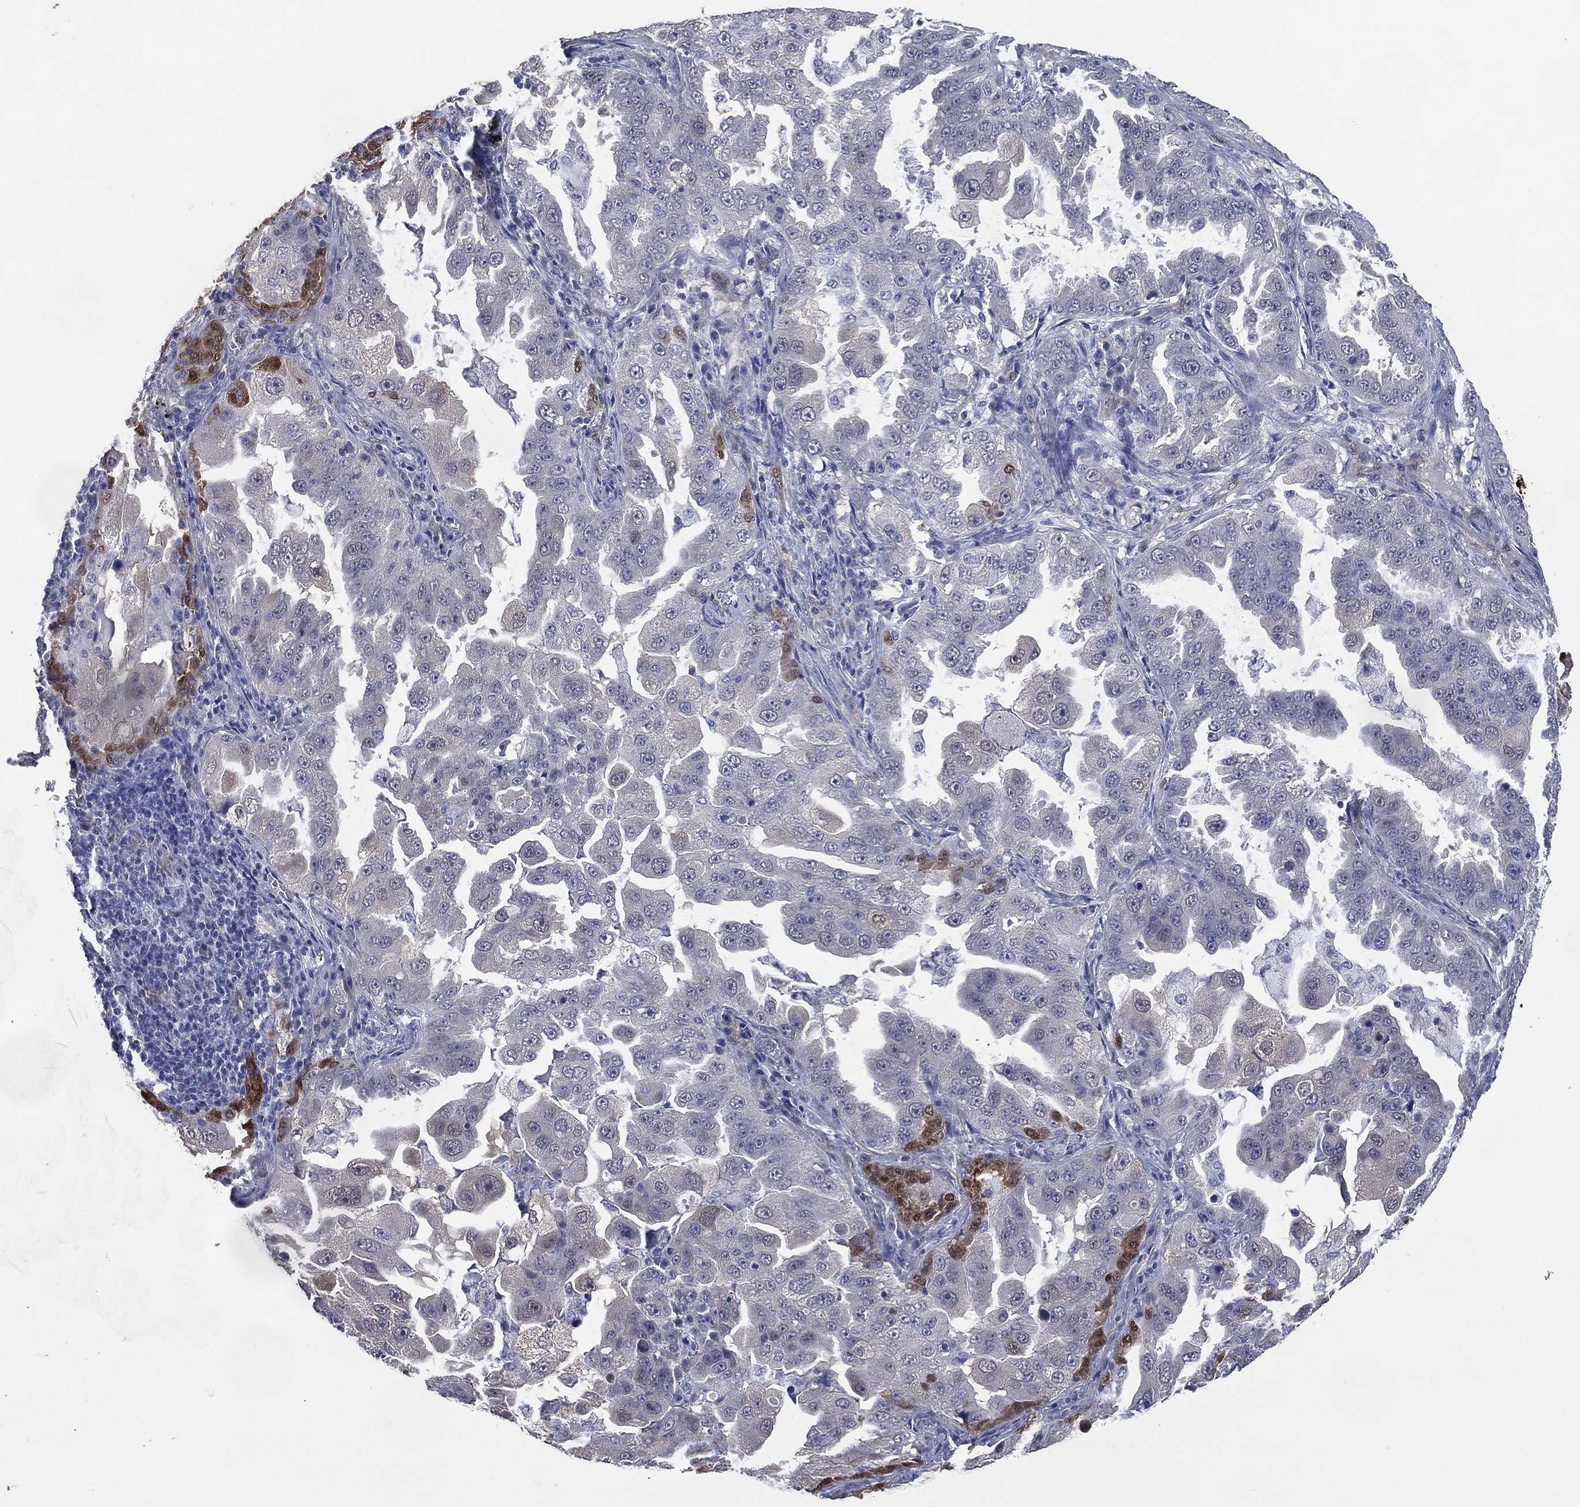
{"staining": {"intensity": "negative", "quantity": "none", "location": "none"}, "tissue": "lung cancer", "cell_type": "Tumor cells", "image_type": "cancer", "snomed": [{"axis": "morphology", "description": "Adenocarcinoma, NOS"}, {"axis": "topography", "description": "Lung"}], "caption": "Immunohistochemistry micrograph of adenocarcinoma (lung) stained for a protein (brown), which demonstrates no staining in tumor cells.", "gene": "AK1", "patient": {"sex": "female", "age": 61}}